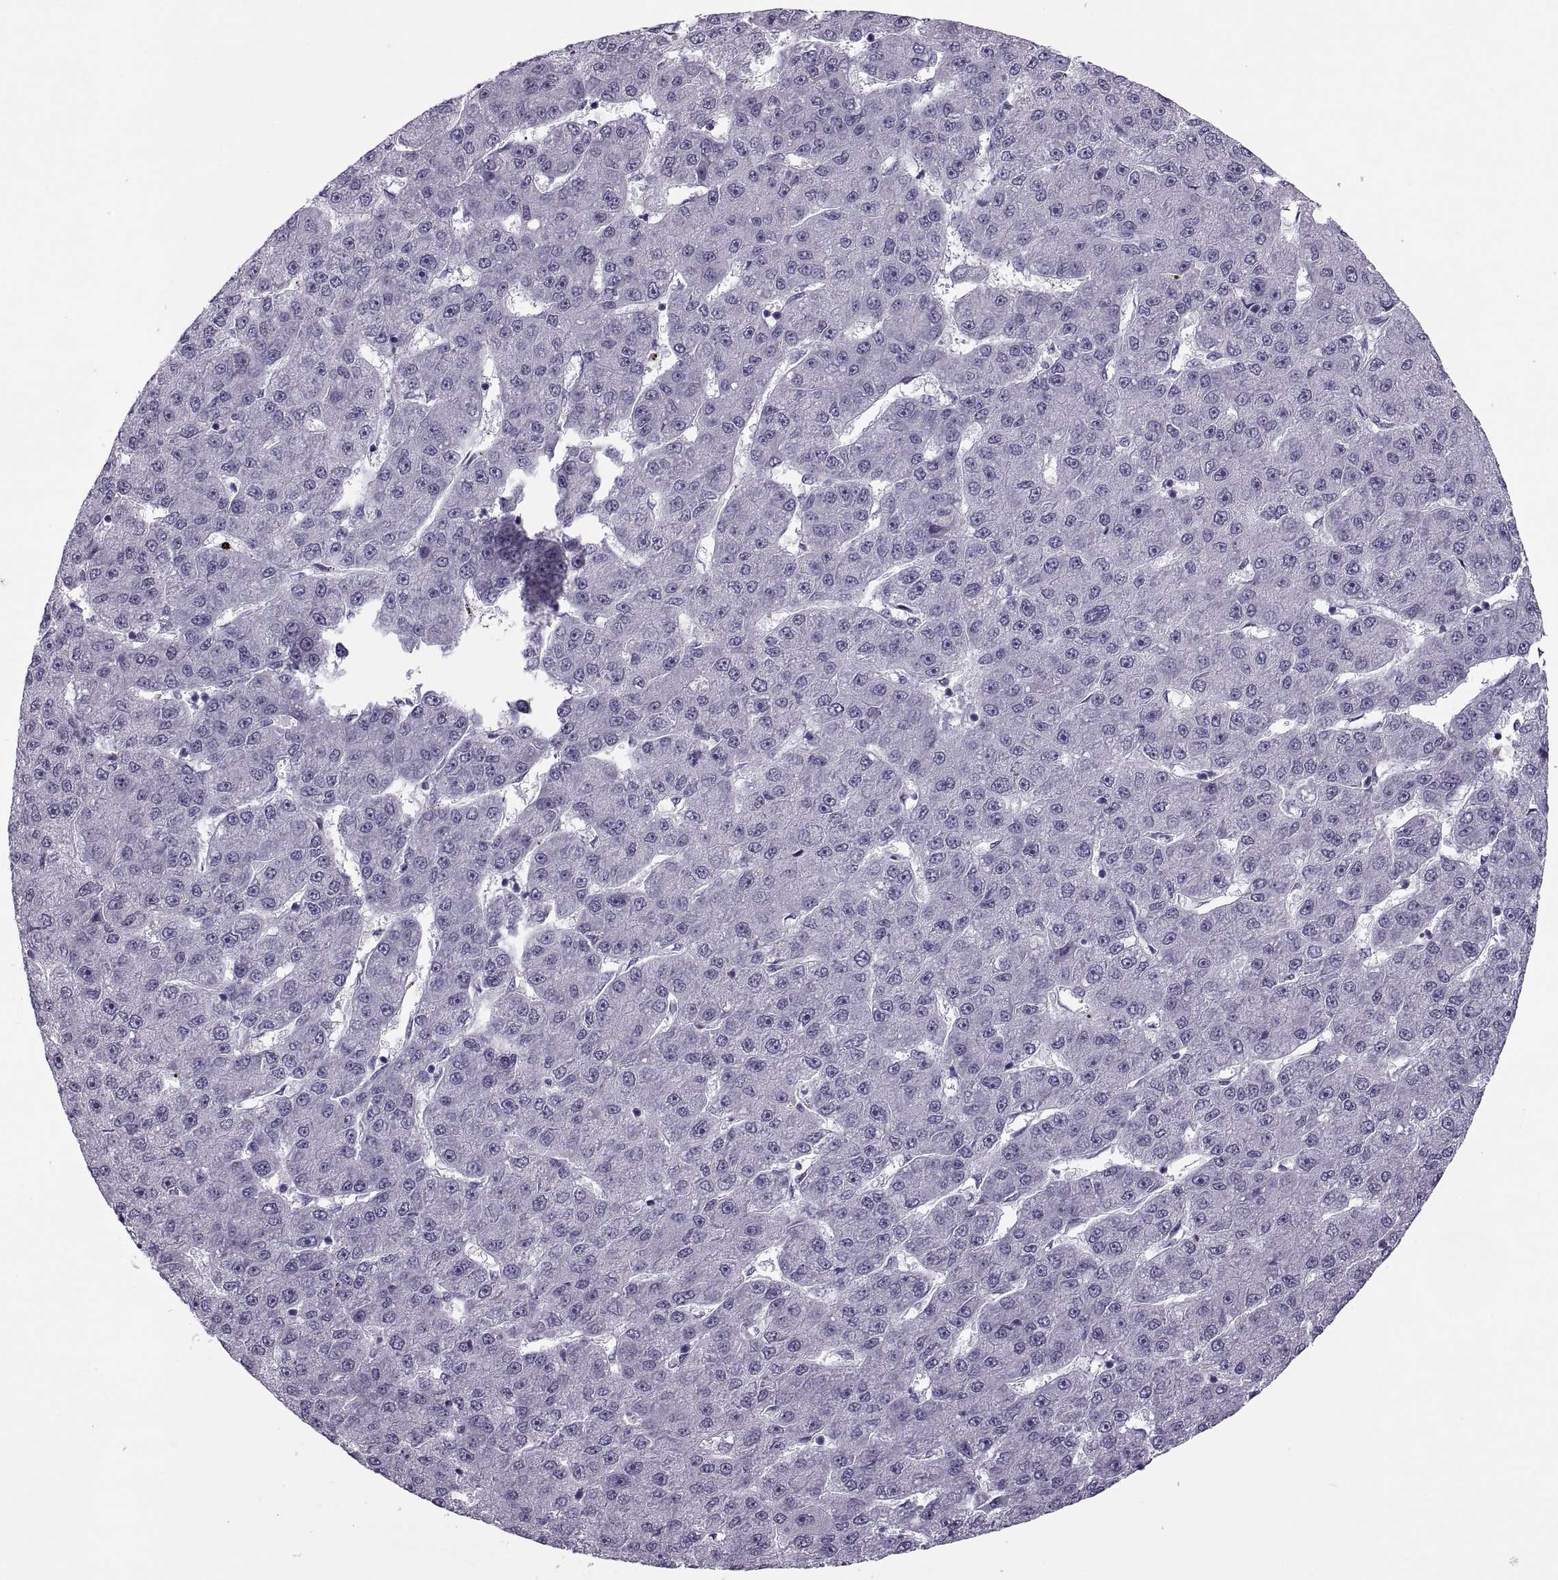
{"staining": {"intensity": "negative", "quantity": "none", "location": "none"}, "tissue": "liver cancer", "cell_type": "Tumor cells", "image_type": "cancer", "snomed": [{"axis": "morphology", "description": "Carcinoma, Hepatocellular, NOS"}, {"axis": "topography", "description": "Liver"}], "caption": "High magnification brightfield microscopy of liver hepatocellular carcinoma stained with DAB (brown) and counterstained with hematoxylin (blue): tumor cells show no significant positivity. The staining was performed using DAB (3,3'-diaminobenzidine) to visualize the protein expression in brown, while the nuclei were stained in blue with hematoxylin (Magnification: 20x).", "gene": "TBC1D3G", "patient": {"sex": "male", "age": 67}}